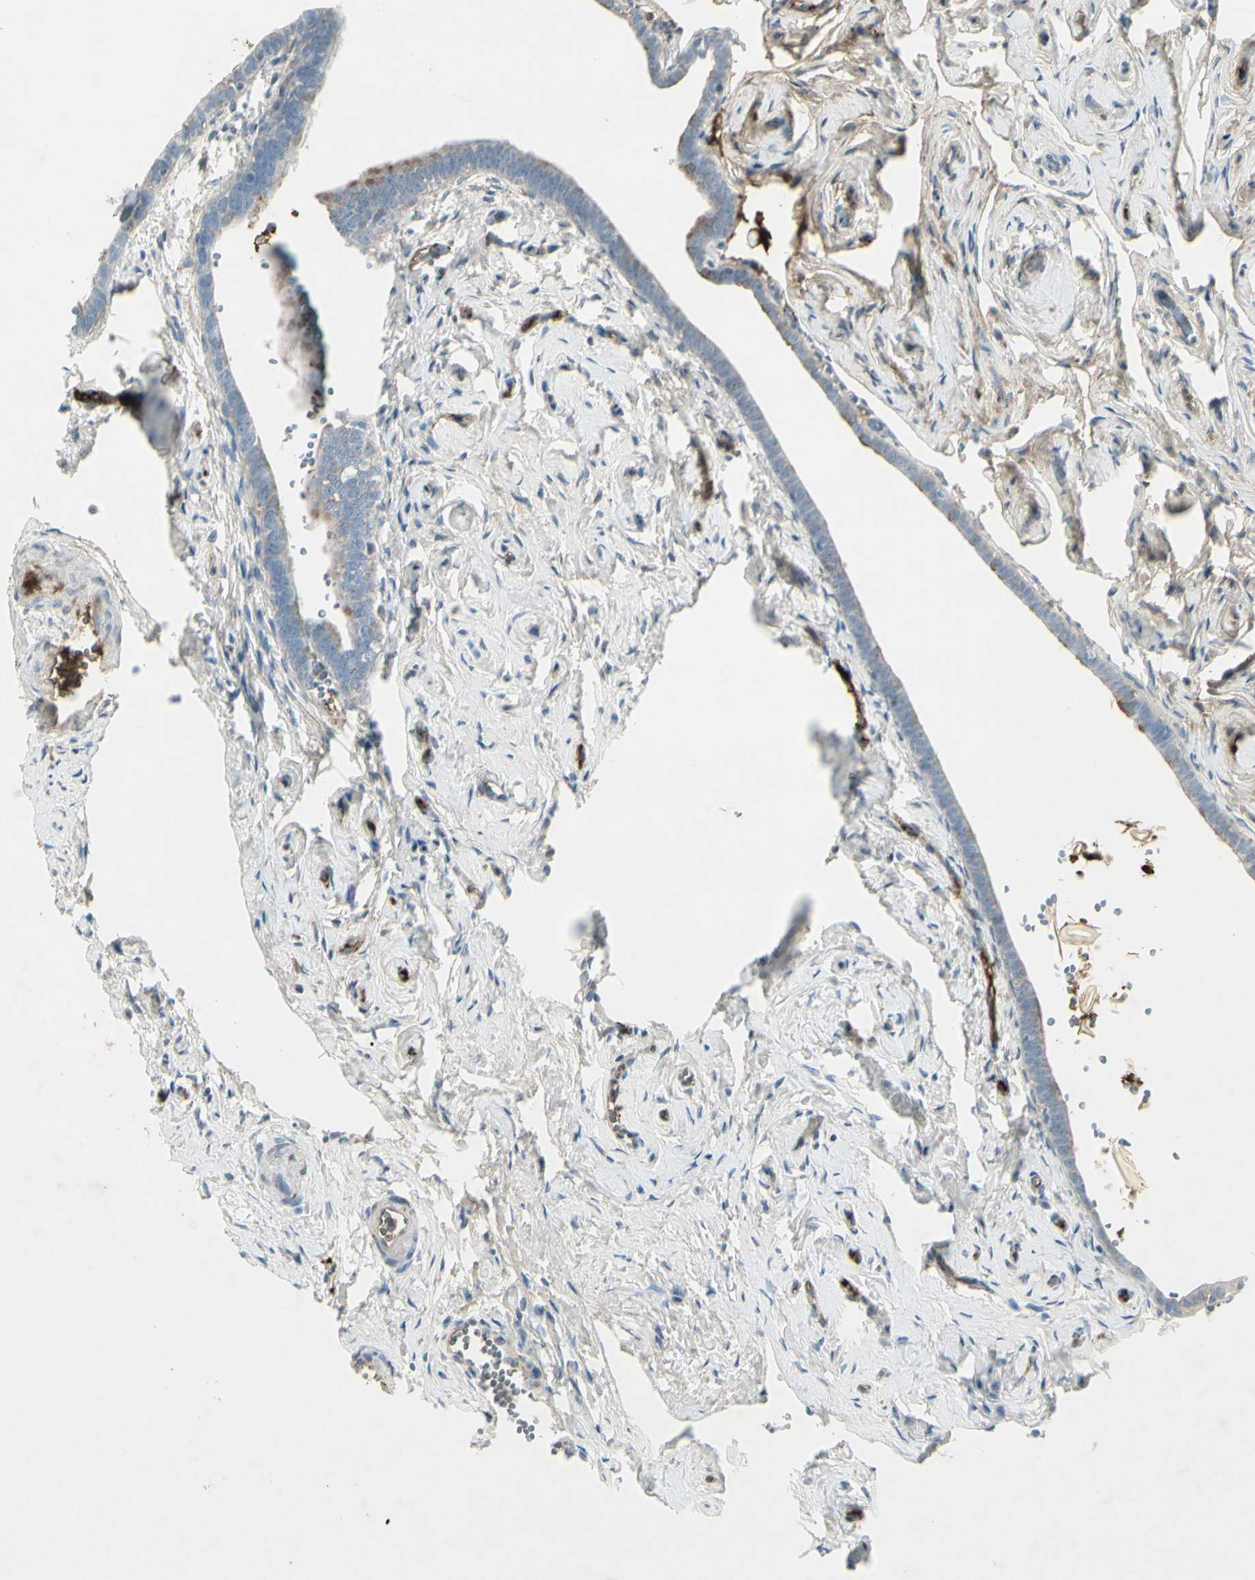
{"staining": {"intensity": "moderate", "quantity": "<25%", "location": "cytoplasmic/membranous"}, "tissue": "fallopian tube", "cell_type": "Glandular cells", "image_type": "normal", "snomed": [{"axis": "morphology", "description": "Normal tissue, NOS"}, {"axis": "topography", "description": "Fallopian tube"}], "caption": "Immunohistochemistry micrograph of benign fallopian tube: human fallopian tube stained using immunohistochemistry exhibits low levels of moderate protein expression localized specifically in the cytoplasmic/membranous of glandular cells, appearing as a cytoplasmic/membranous brown color.", "gene": "IGHM", "patient": {"sex": "female", "age": 71}}